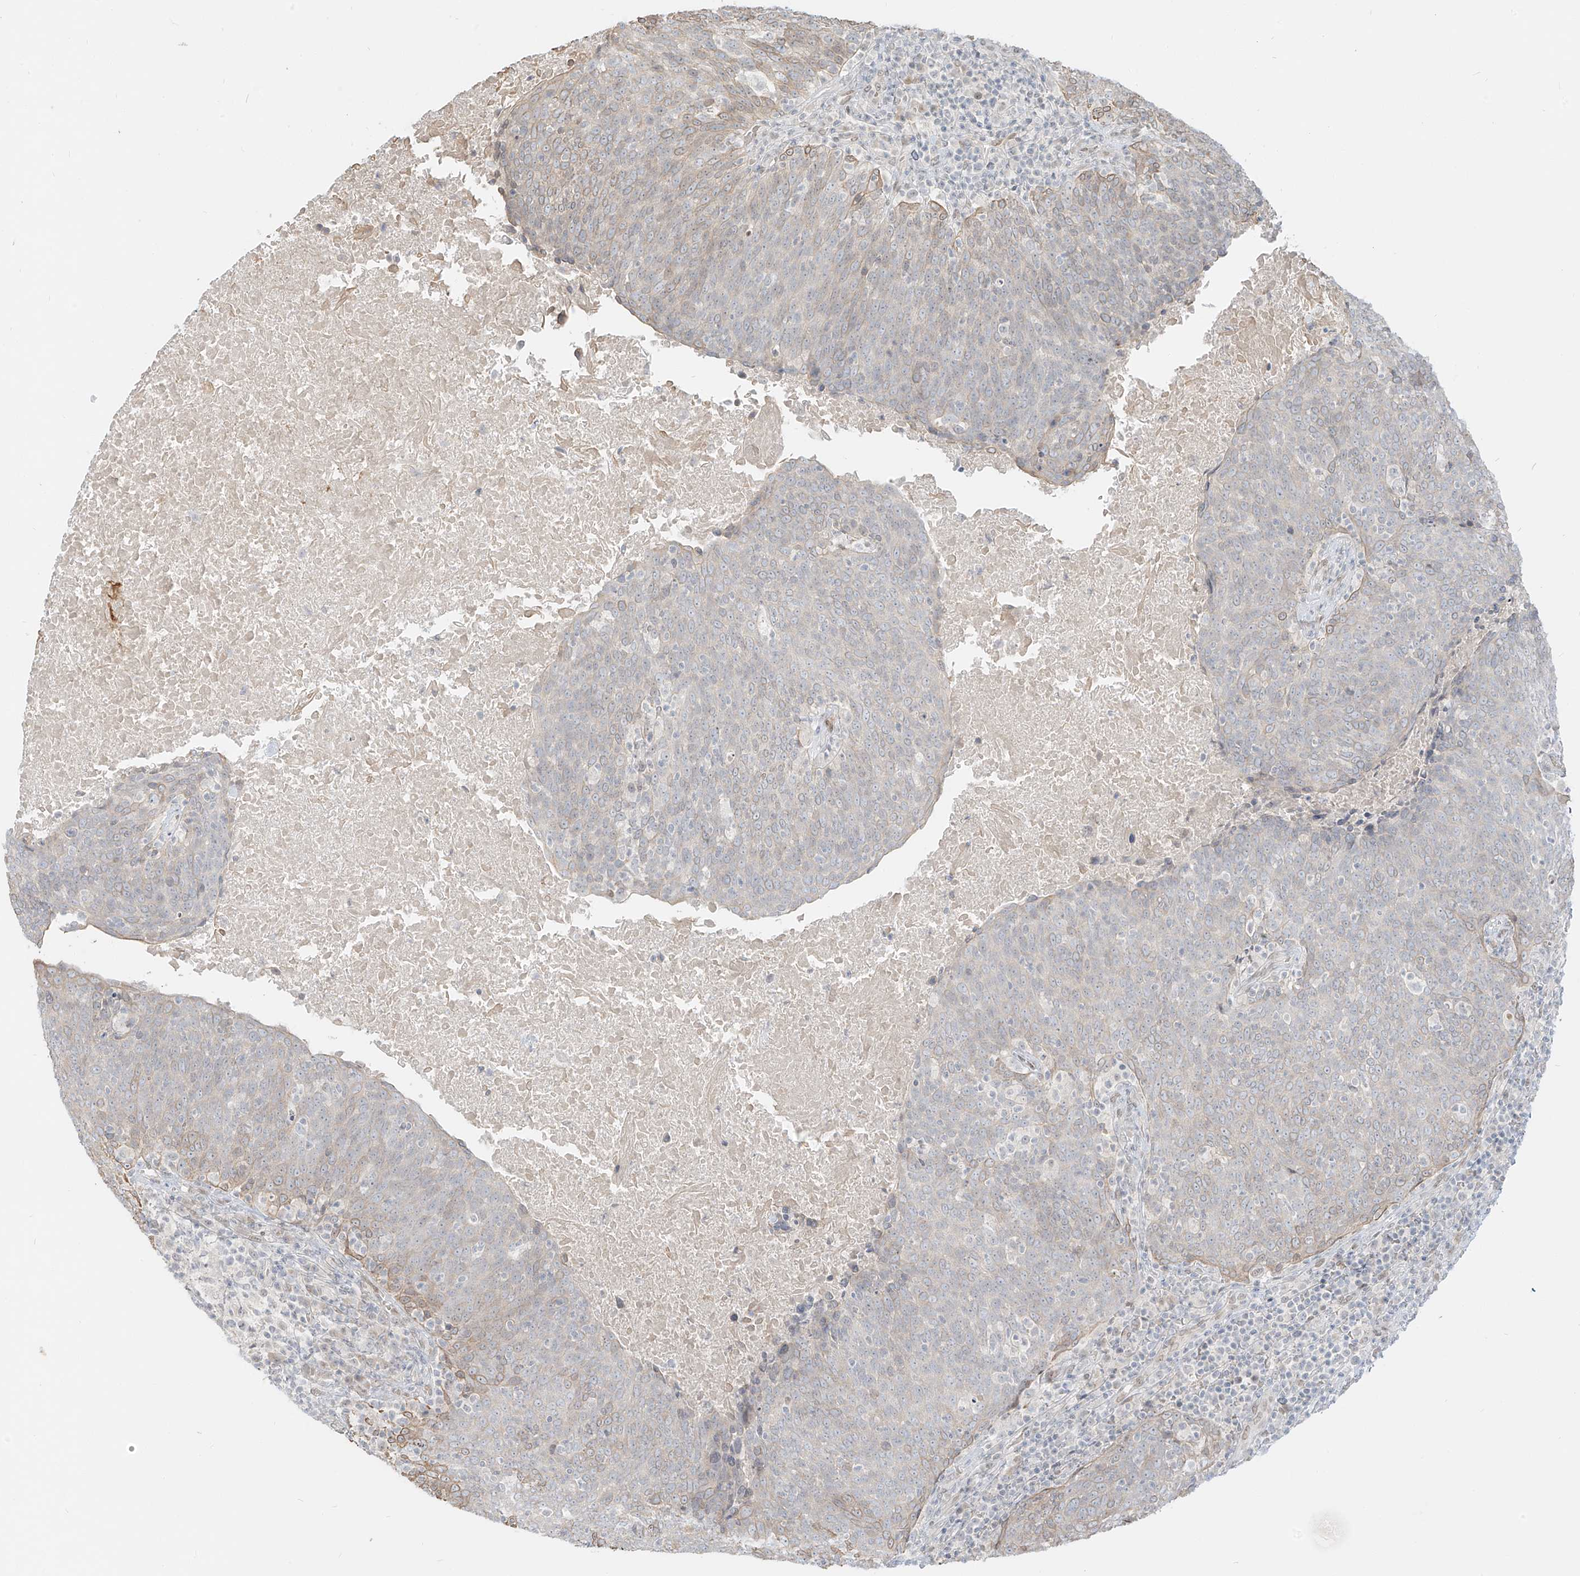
{"staining": {"intensity": "weak", "quantity": "<25%", "location": "cytoplasmic/membranous"}, "tissue": "head and neck cancer", "cell_type": "Tumor cells", "image_type": "cancer", "snomed": [{"axis": "morphology", "description": "Squamous cell carcinoma, NOS"}, {"axis": "morphology", "description": "Squamous cell carcinoma, metastatic, NOS"}, {"axis": "topography", "description": "Lymph node"}, {"axis": "topography", "description": "Head-Neck"}], "caption": "High magnification brightfield microscopy of metastatic squamous cell carcinoma (head and neck) stained with DAB (brown) and counterstained with hematoxylin (blue): tumor cells show no significant staining.", "gene": "ZNF774", "patient": {"sex": "male", "age": 62}}